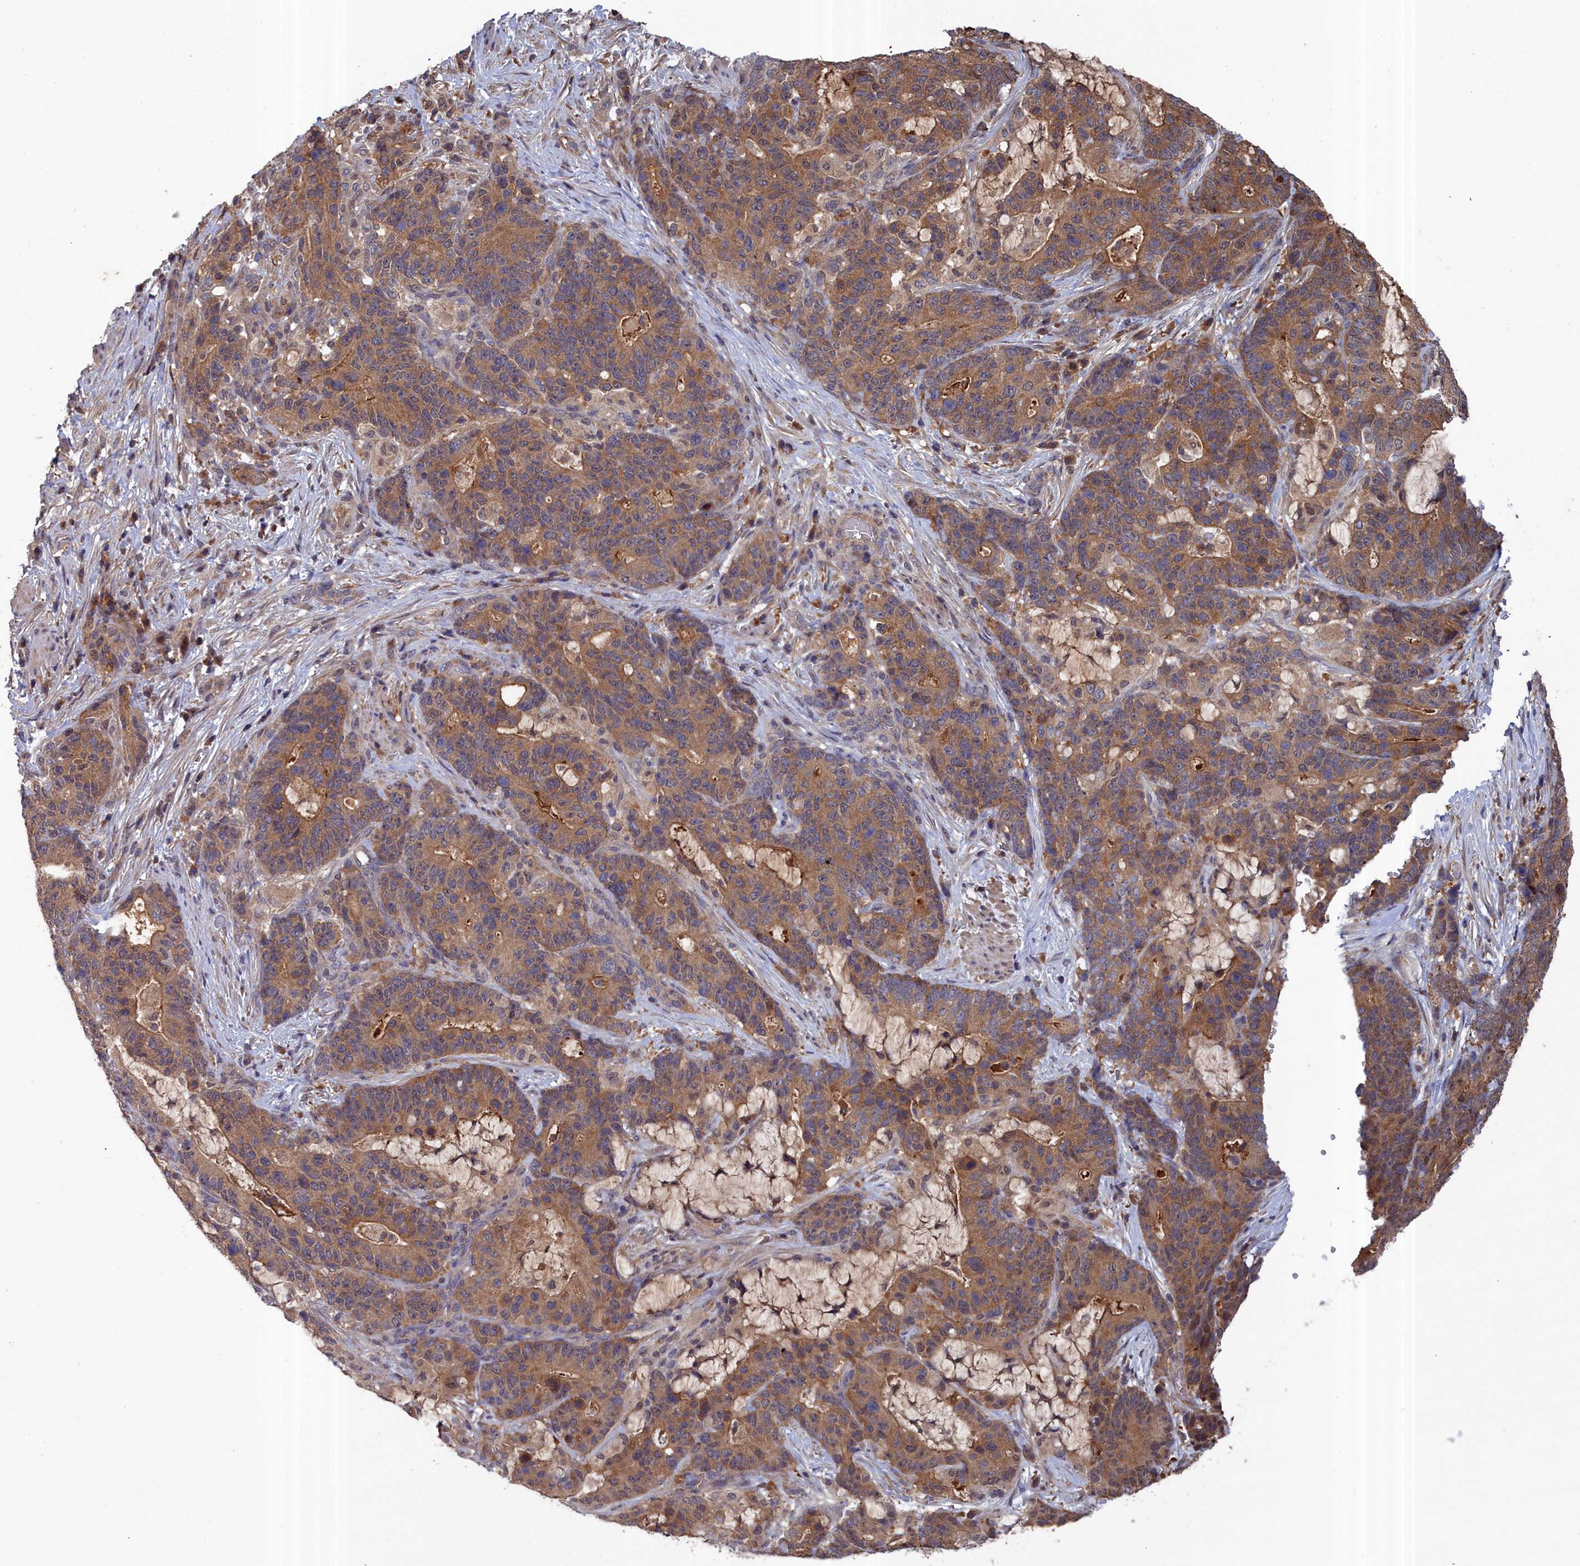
{"staining": {"intensity": "moderate", "quantity": ">75%", "location": "cytoplasmic/membranous"}, "tissue": "stomach cancer", "cell_type": "Tumor cells", "image_type": "cancer", "snomed": [{"axis": "morphology", "description": "Normal tissue, NOS"}, {"axis": "morphology", "description": "Adenocarcinoma, NOS"}, {"axis": "topography", "description": "Stomach"}], "caption": "Protein staining by immunohistochemistry (IHC) shows moderate cytoplasmic/membranous positivity in approximately >75% of tumor cells in stomach adenocarcinoma.", "gene": "GFRA2", "patient": {"sex": "female", "age": 64}}